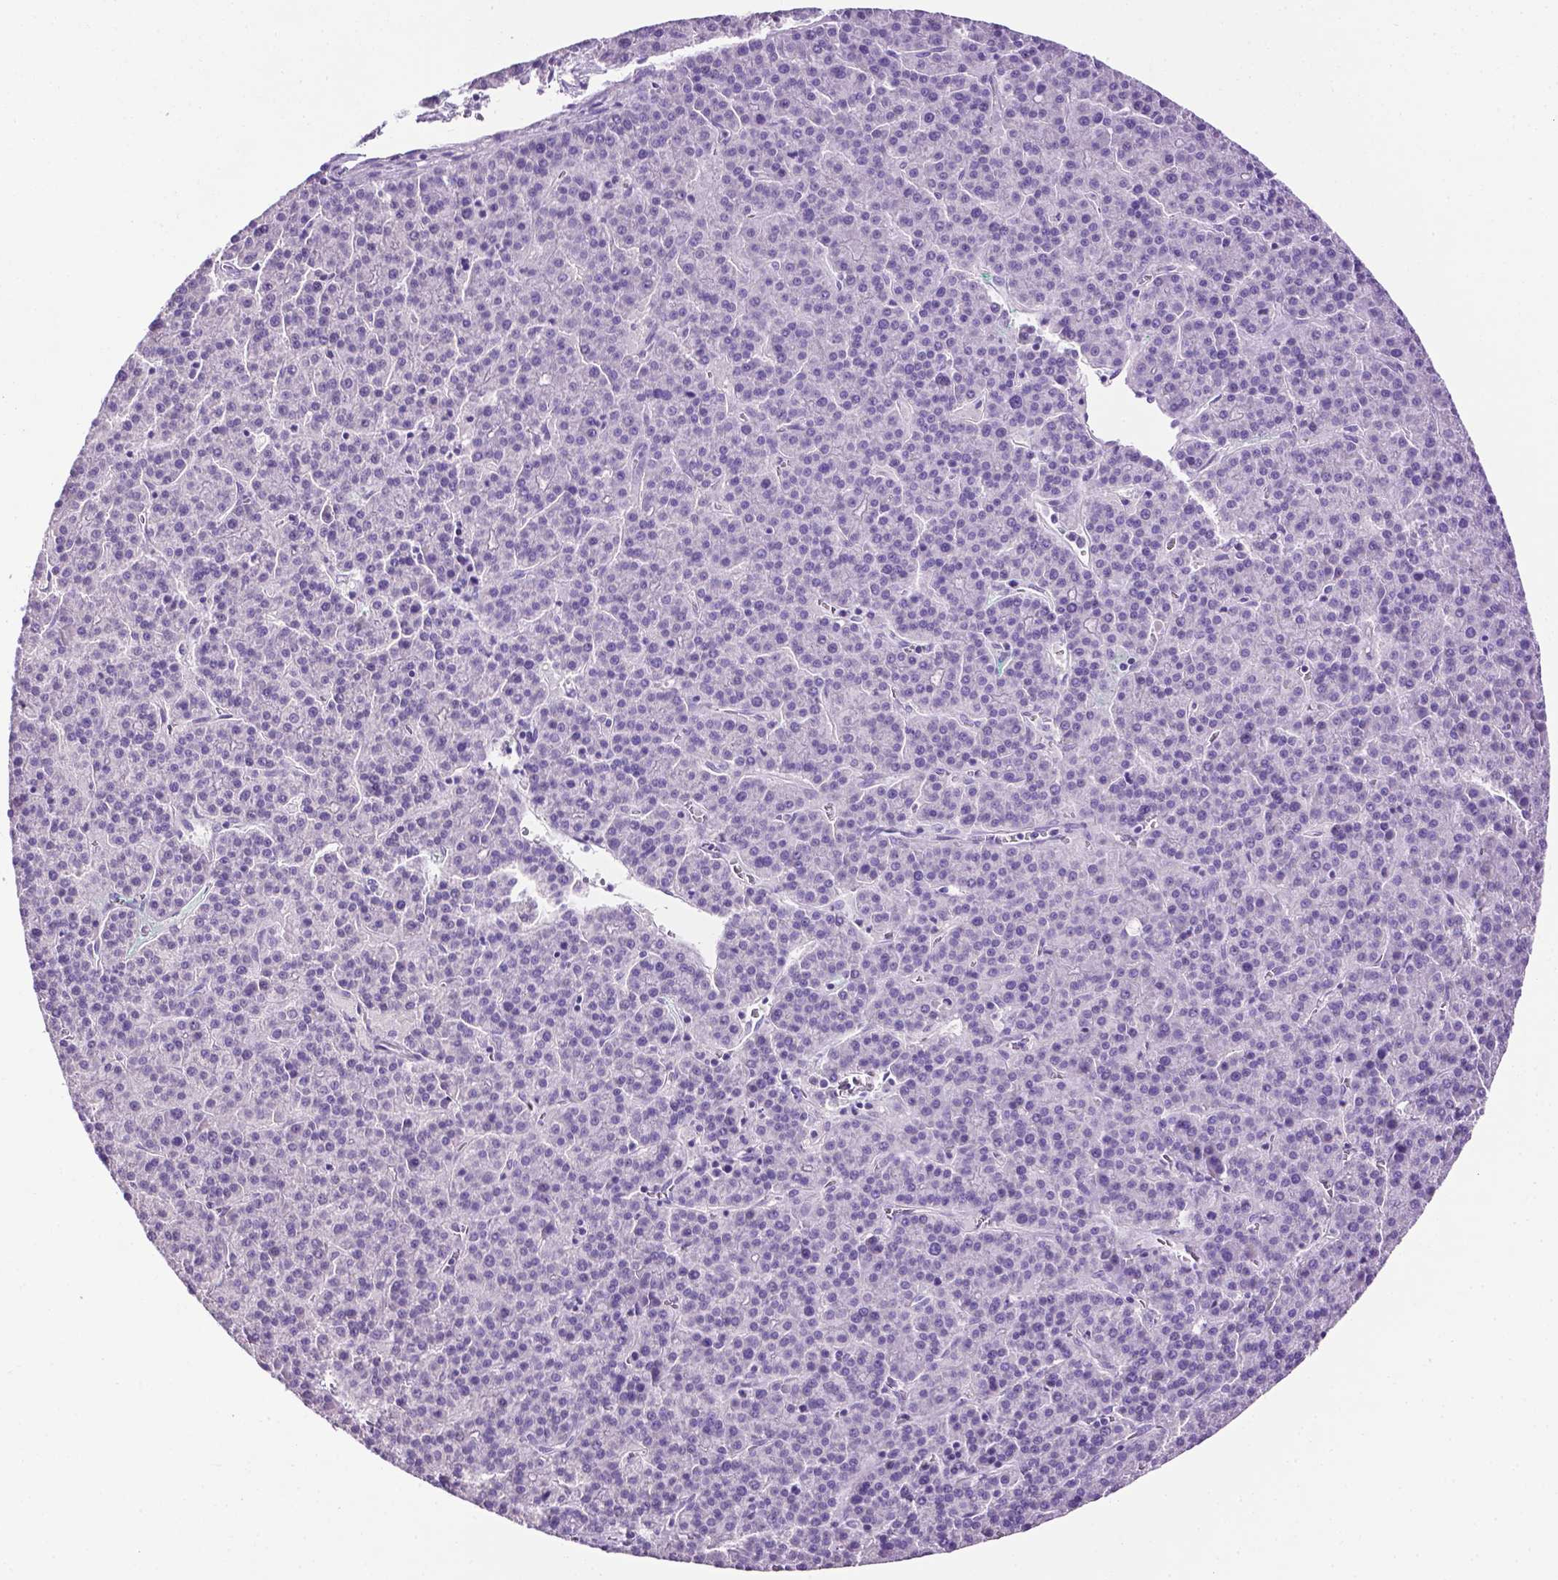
{"staining": {"intensity": "negative", "quantity": "none", "location": "none"}, "tissue": "liver cancer", "cell_type": "Tumor cells", "image_type": "cancer", "snomed": [{"axis": "morphology", "description": "Carcinoma, Hepatocellular, NOS"}, {"axis": "topography", "description": "Liver"}], "caption": "Immunohistochemical staining of human hepatocellular carcinoma (liver) exhibits no significant staining in tumor cells. Brightfield microscopy of immunohistochemistry (IHC) stained with DAB (3,3'-diaminobenzidine) (brown) and hematoxylin (blue), captured at high magnification.", "gene": "TACSTD2", "patient": {"sex": "female", "age": 58}}